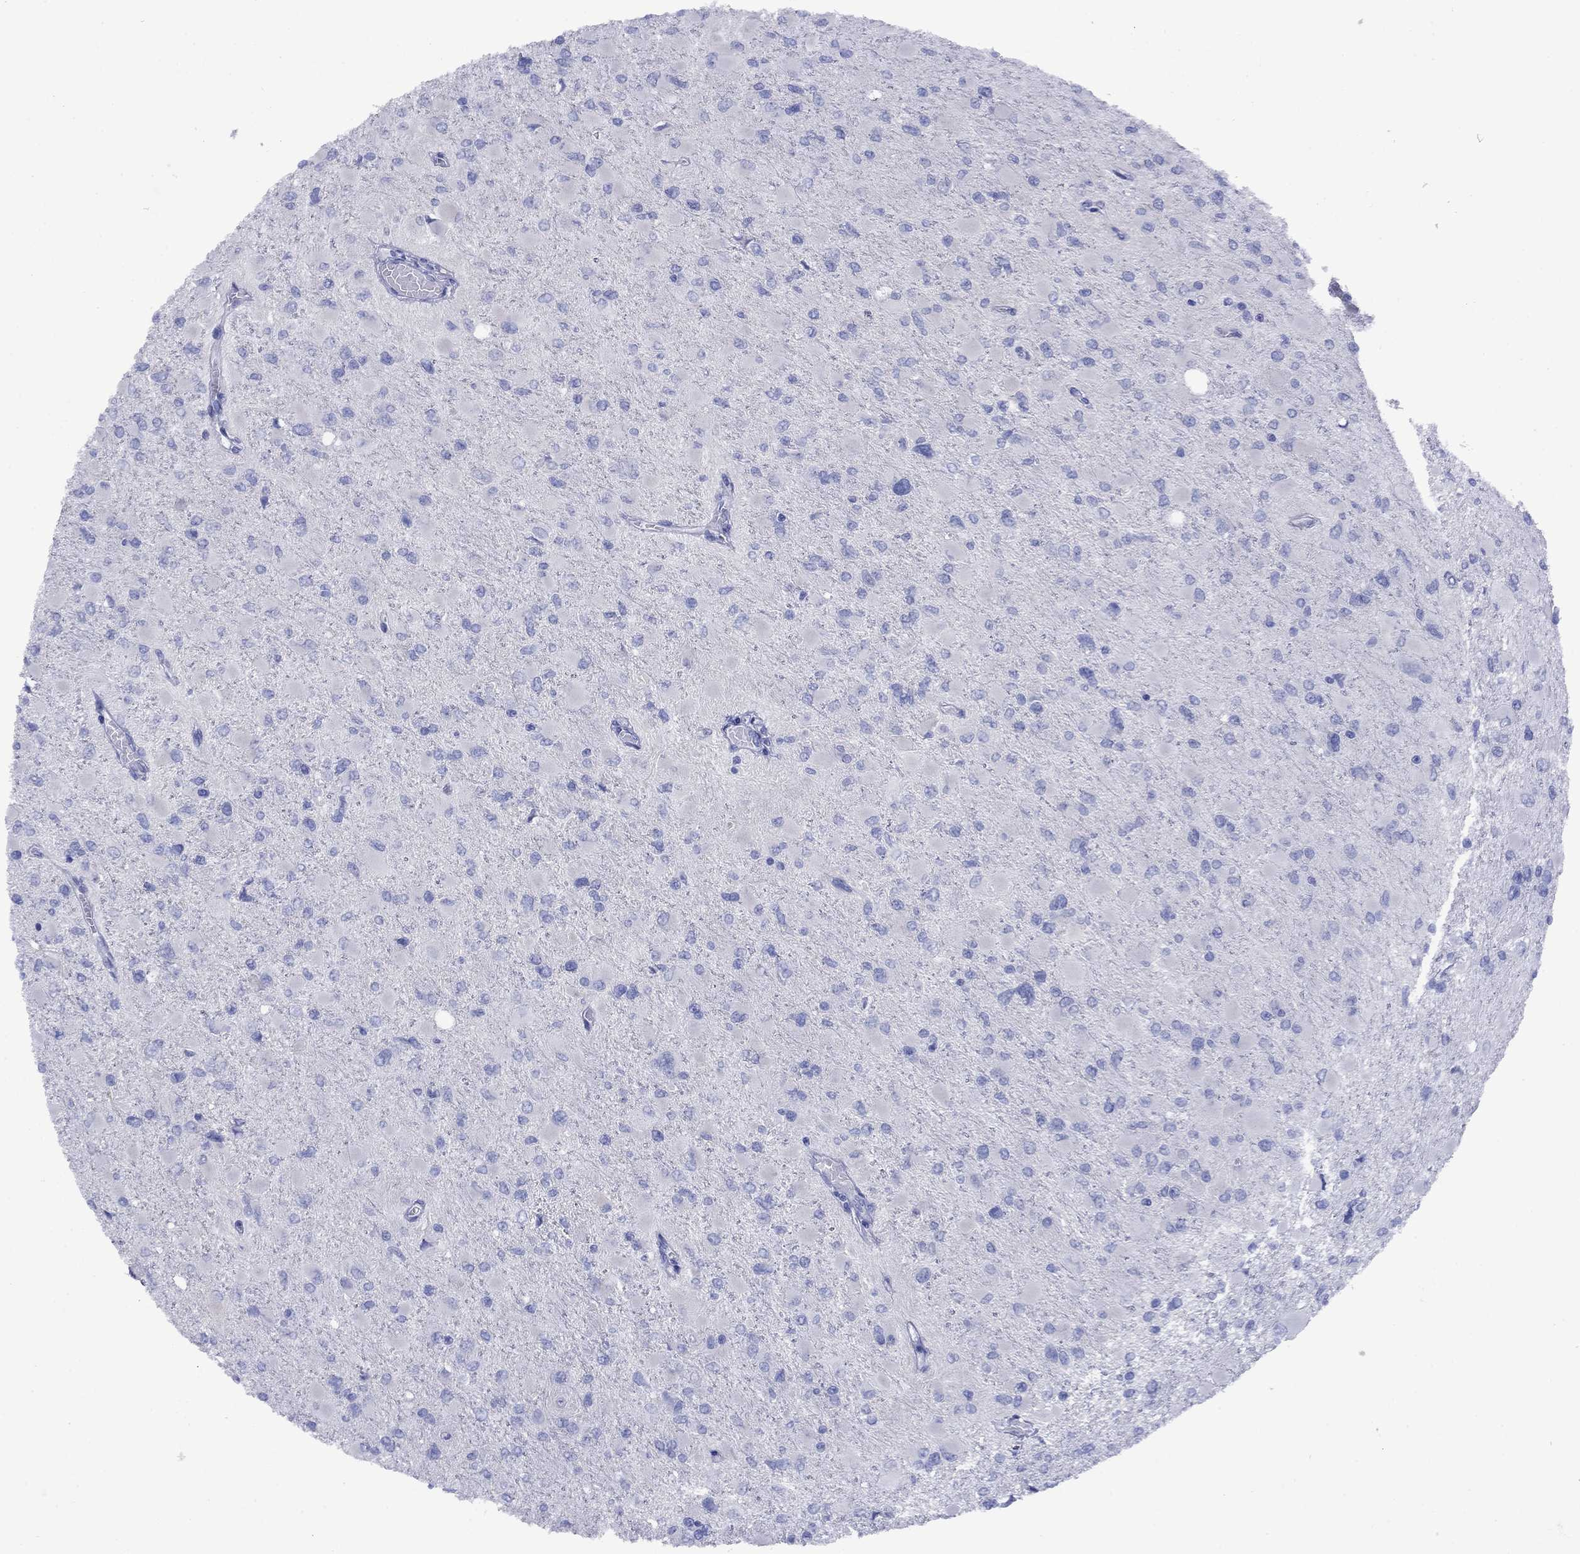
{"staining": {"intensity": "negative", "quantity": "none", "location": "none"}, "tissue": "glioma", "cell_type": "Tumor cells", "image_type": "cancer", "snomed": [{"axis": "morphology", "description": "Glioma, malignant, High grade"}, {"axis": "topography", "description": "Cerebral cortex"}], "caption": "Micrograph shows no protein staining in tumor cells of malignant high-grade glioma tissue. The staining is performed using DAB (3,3'-diaminobenzidine) brown chromogen with nuclei counter-stained in using hematoxylin.", "gene": "GIP", "patient": {"sex": "female", "age": 36}}